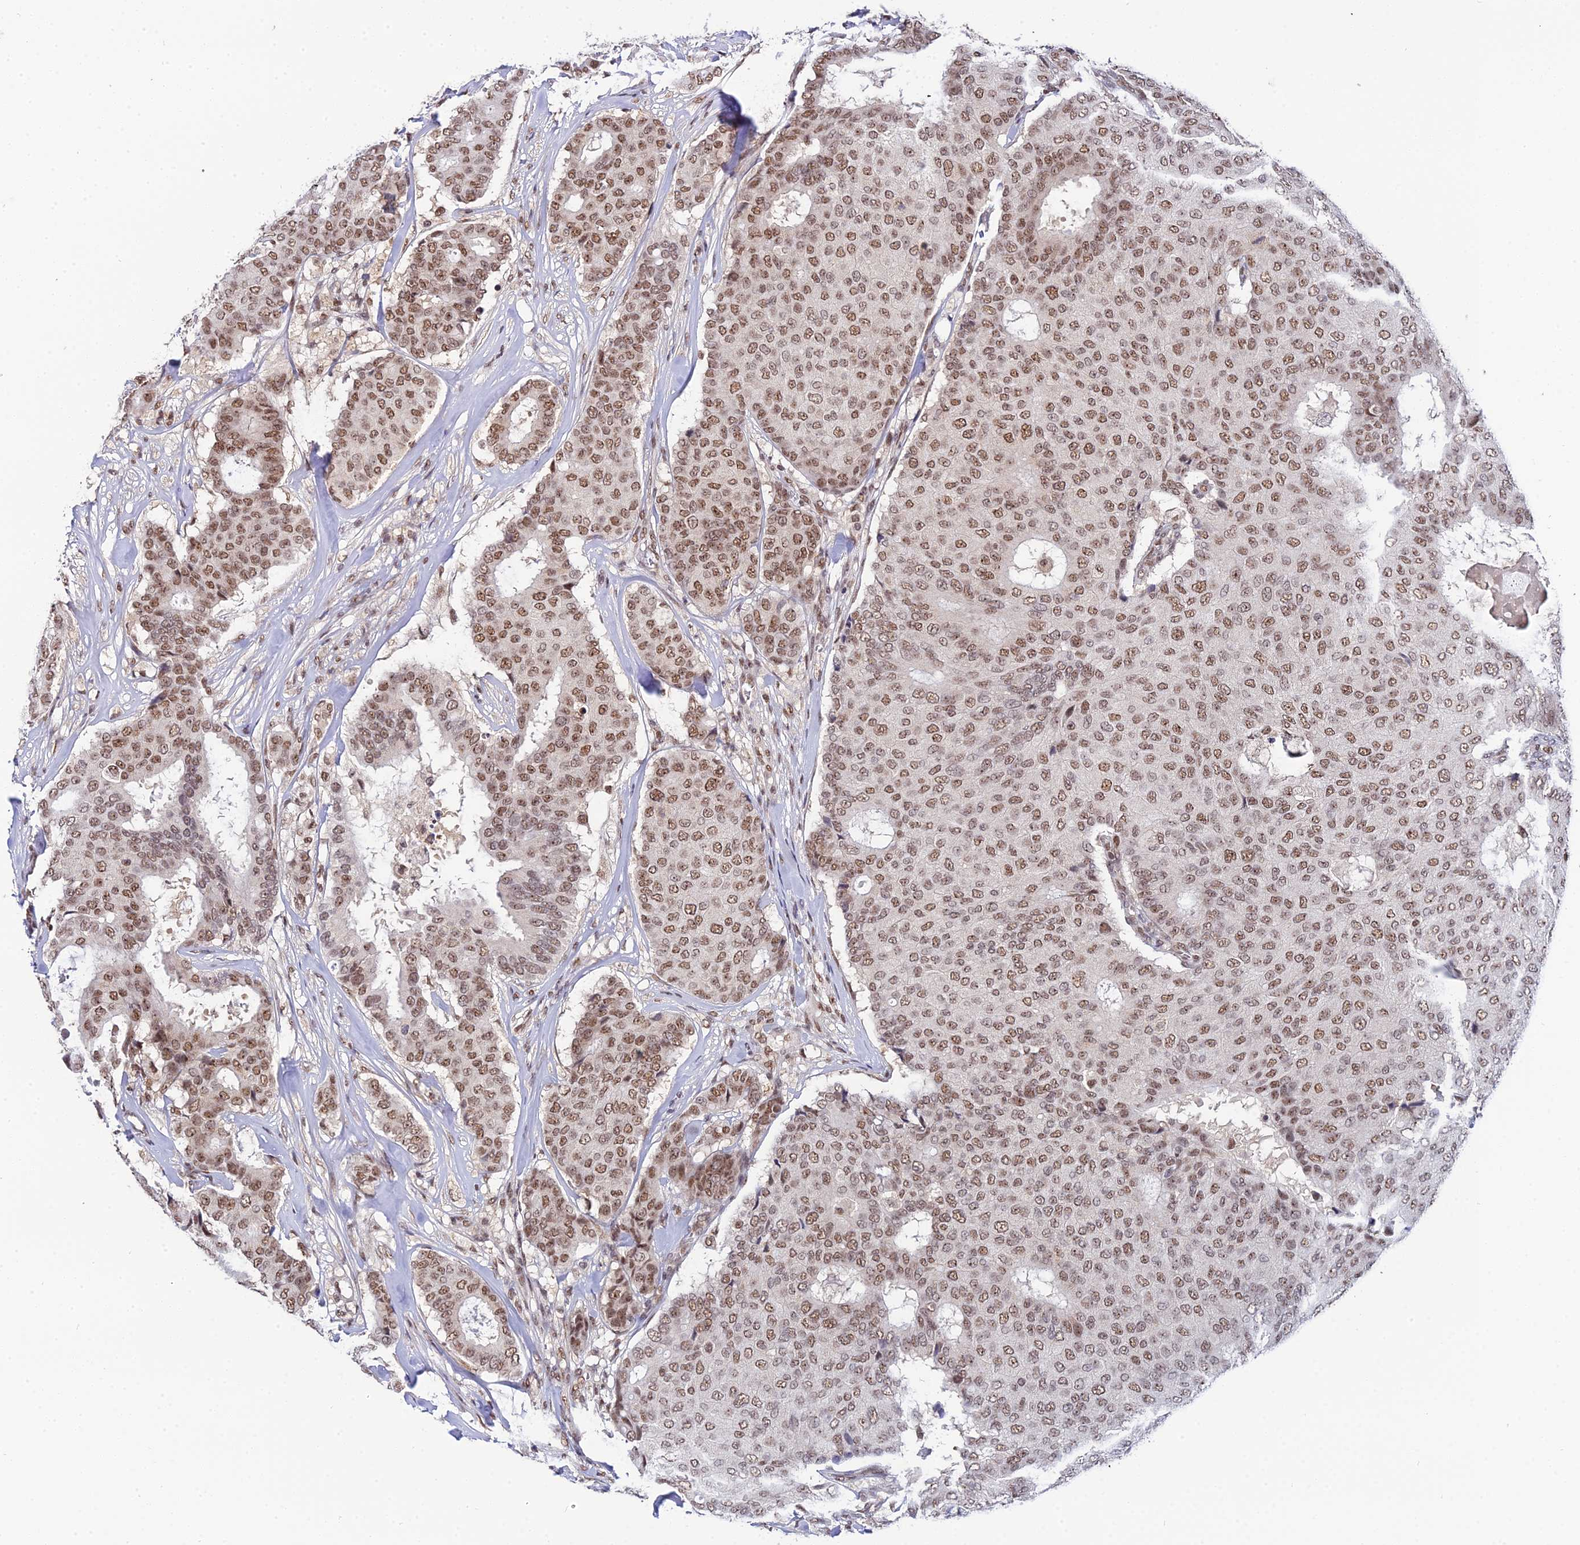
{"staining": {"intensity": "moderate", "quantity": ">75%", "location": "nuclear"}, "tissue": "breast cancer", "cell_type": "Tumor cells", "image_type": "cancer", "snomed": [{"axis": "morphology", "description": "Duct carcinoma"}, {"axis": "topography", "description": "Breast"}], "caption": "Brown immunohistochemical staining in breast cancer exhibits moderate nuclear expression in approximately >75% of tumor cells.", "gene": "EXOSC3", "patient": {"sex": "female", "age": 75}}